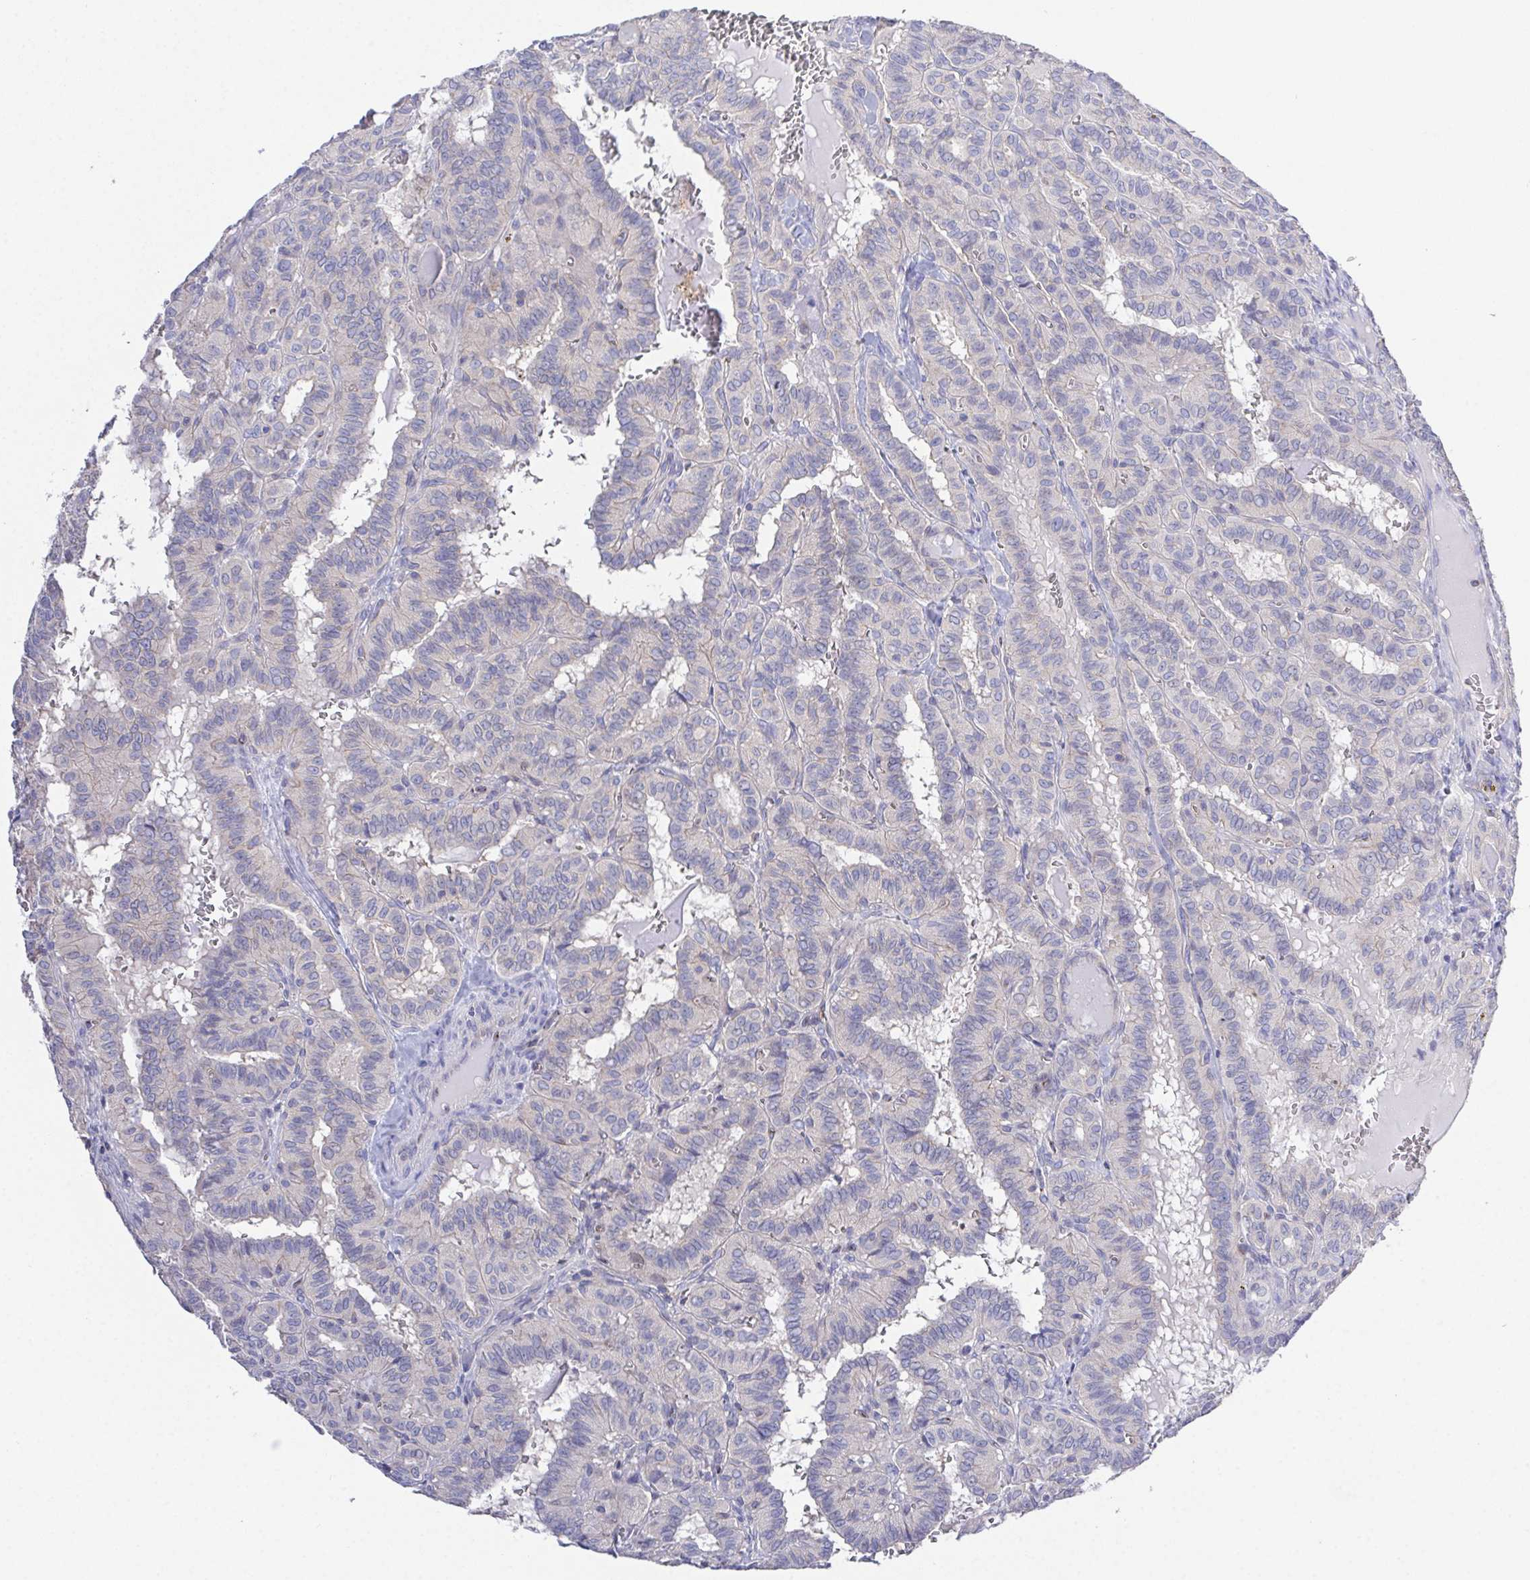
{"staining": {"intensity": "negative", "quantity": "none", "location": "none"}, "tissue": "thyroid cancer", "cell_type": "Tumor cells", "image_type": "cancer", "snomed": [{"axis": "morphology", "description": "Papillary adenocarcinoma, NOS"}, {"axis": "topography", "description": "Thyroid gland"}], "caption": "Immunohistochemistry micrograph of neoplastic tissue: human thyroid cancer stained with DAB exhibits no significant protein expression in tumor cells.", "gene": "PRG3", "patient": {"sex": "female", "age": 21}}